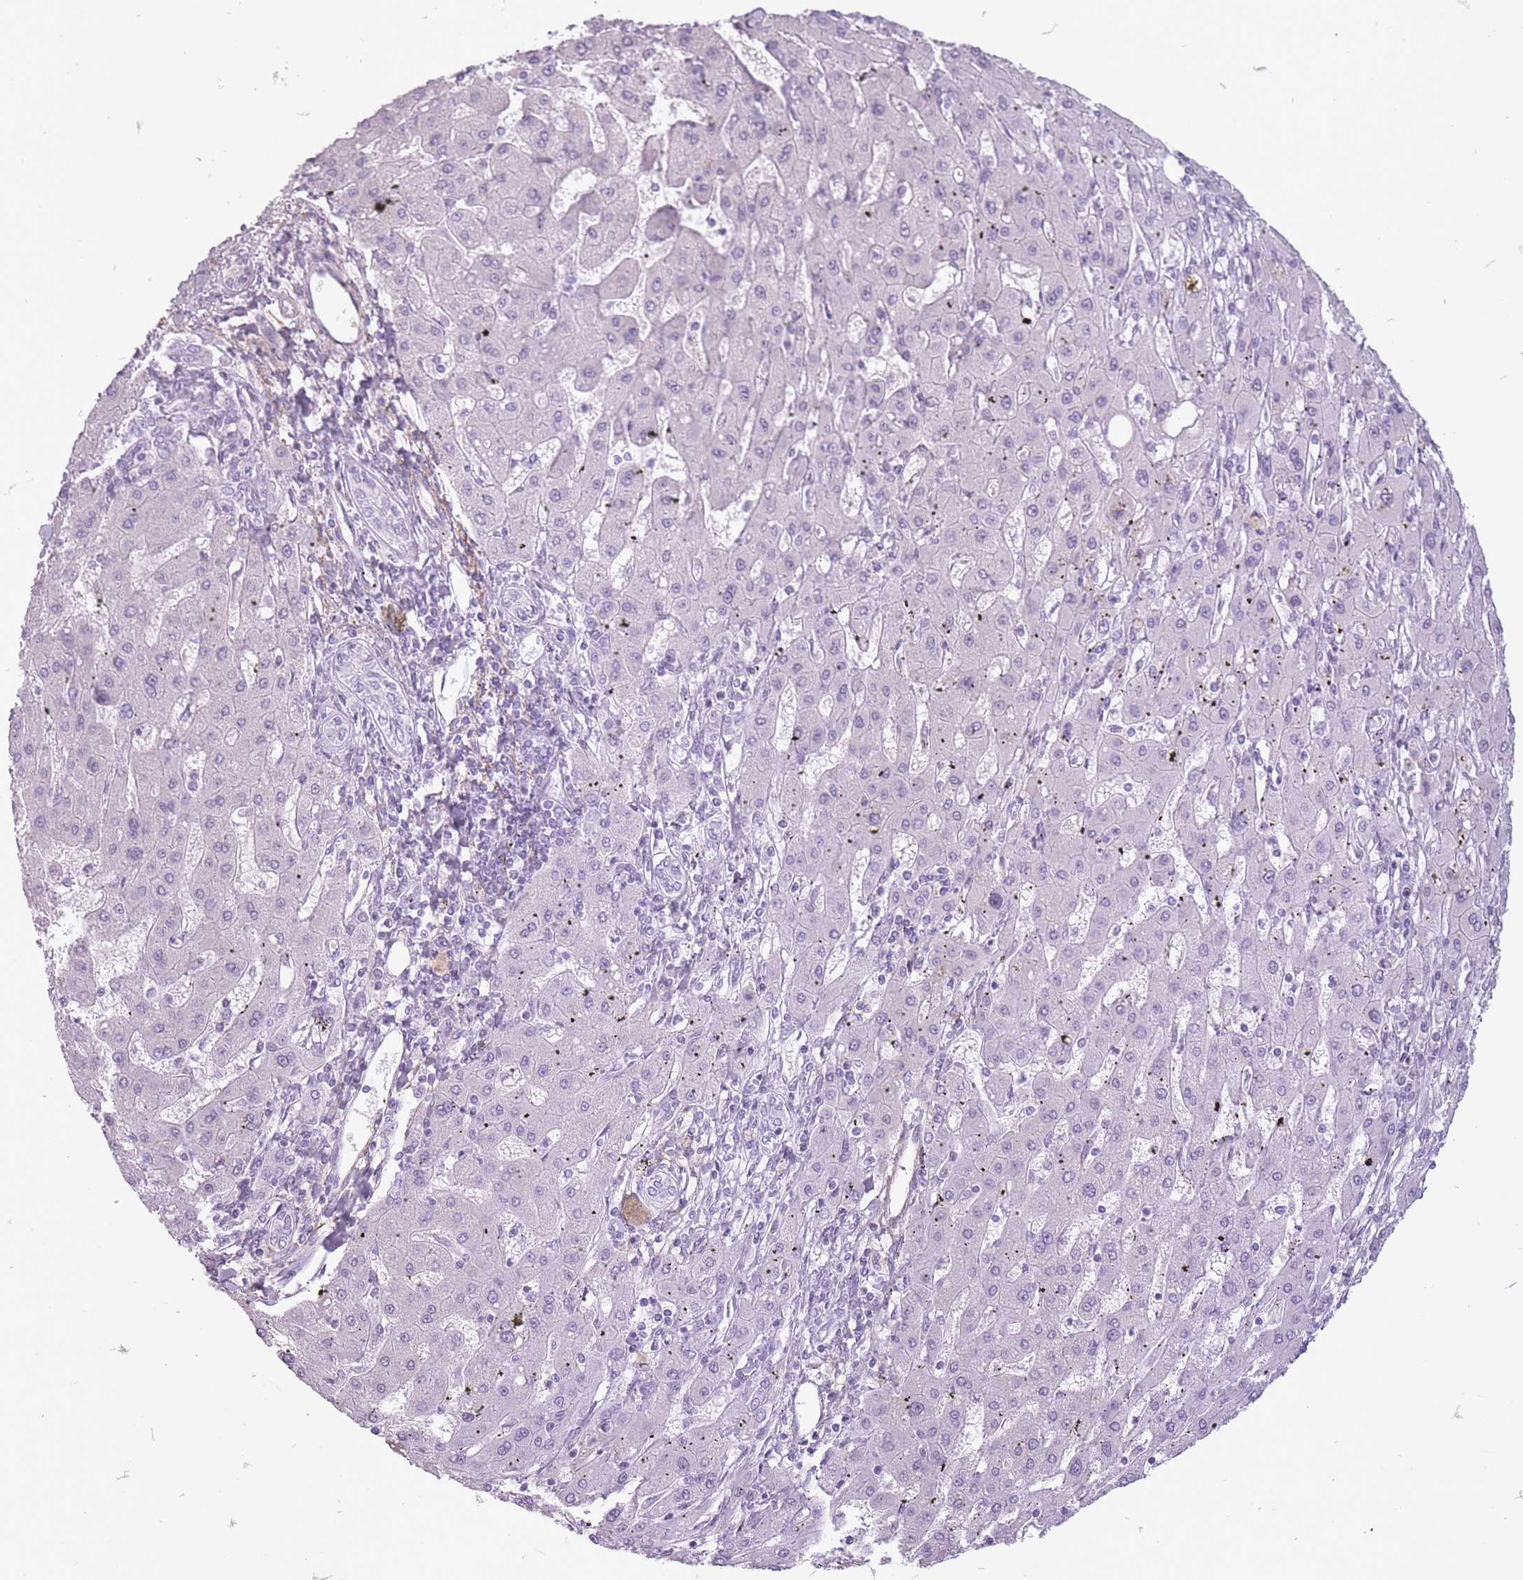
{"staining": {"intensity": "negative", "quantity": "none", "location": "none"}, "tissue": "liver cancer", "cell_type": "Tumor cells", "image_type": "cancer", "snomed": [{"axis": "morphology", "description": "Carcinoma, Hepatocellular, NOS"}, {"axis": "topography", "description": "Liver"}], "caption": "Human hepatocellular carcinoma (liver) stained for a protein using immunohistochemistry (IHC) demonstrates no positivity in tumor cells.", "gene": "RFX4", "patient": {"sex": "male", "age": 72}}